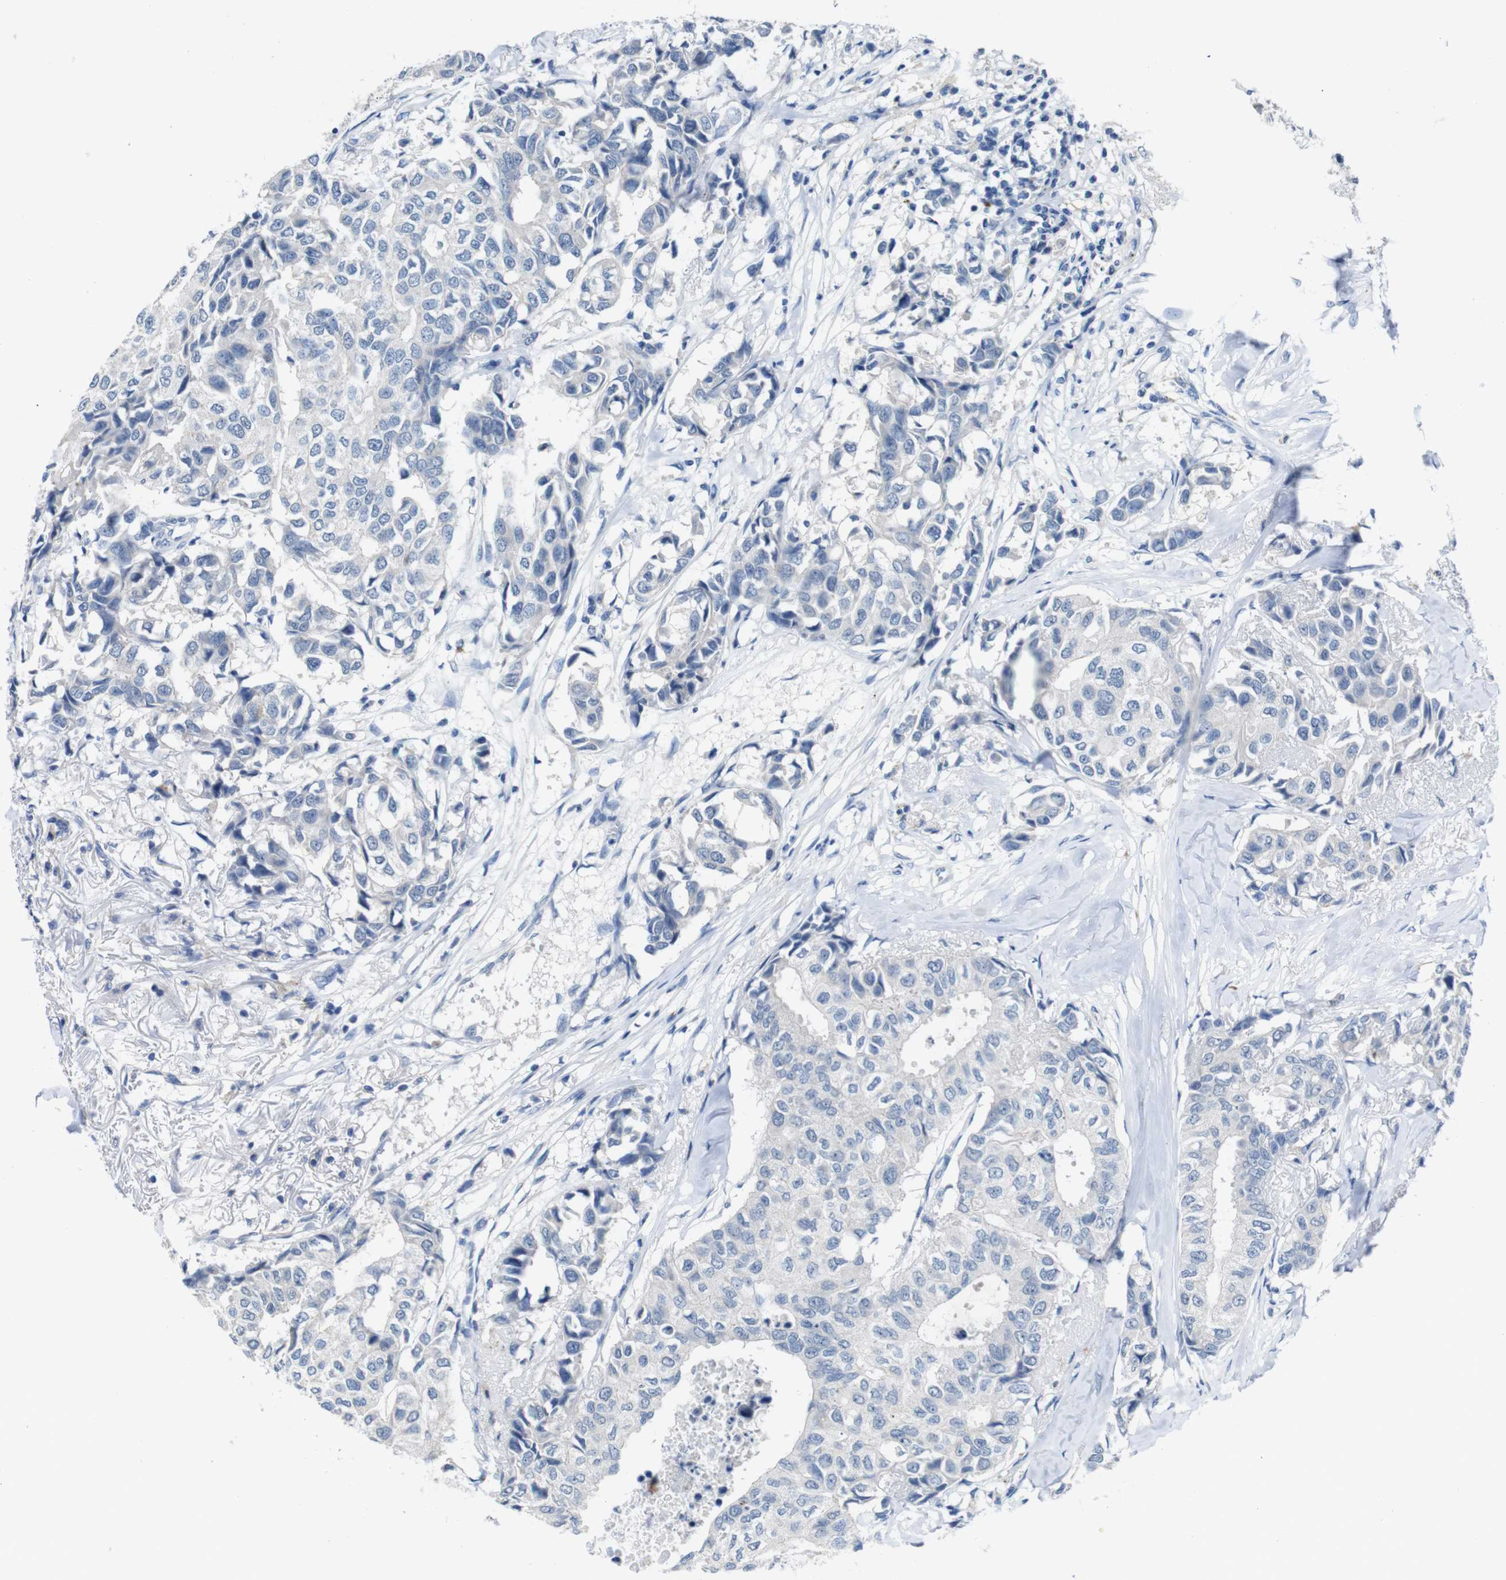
{"staining": {"intensity": "negative", "quantity": "none", "location": "none"}, "tissue": "breast cancer", "cell_type": "Tumor cells", "image_type": "cancer", "snomed": [{"axis": "morphology", "description": "Duct carcinoma"}, {"axis": "topography", "description": "Breast"}], "caption": "This micrograph is of breast cancer (infiltrating ductal carcinoma) stained with immunohistochemistry to label a protein in brown with the nuclei are counter-stained blue. There is no staining in tumor cells. (Stains: DAB (3,3'-diaminobenzidine) immunohistochemistry (IHC) with hematoxylin counter stain, Microscopy: brightfield microscopy at high magnification).", "gene": "SLC2A8", "patient": {"sex": "female", "age": 80}}